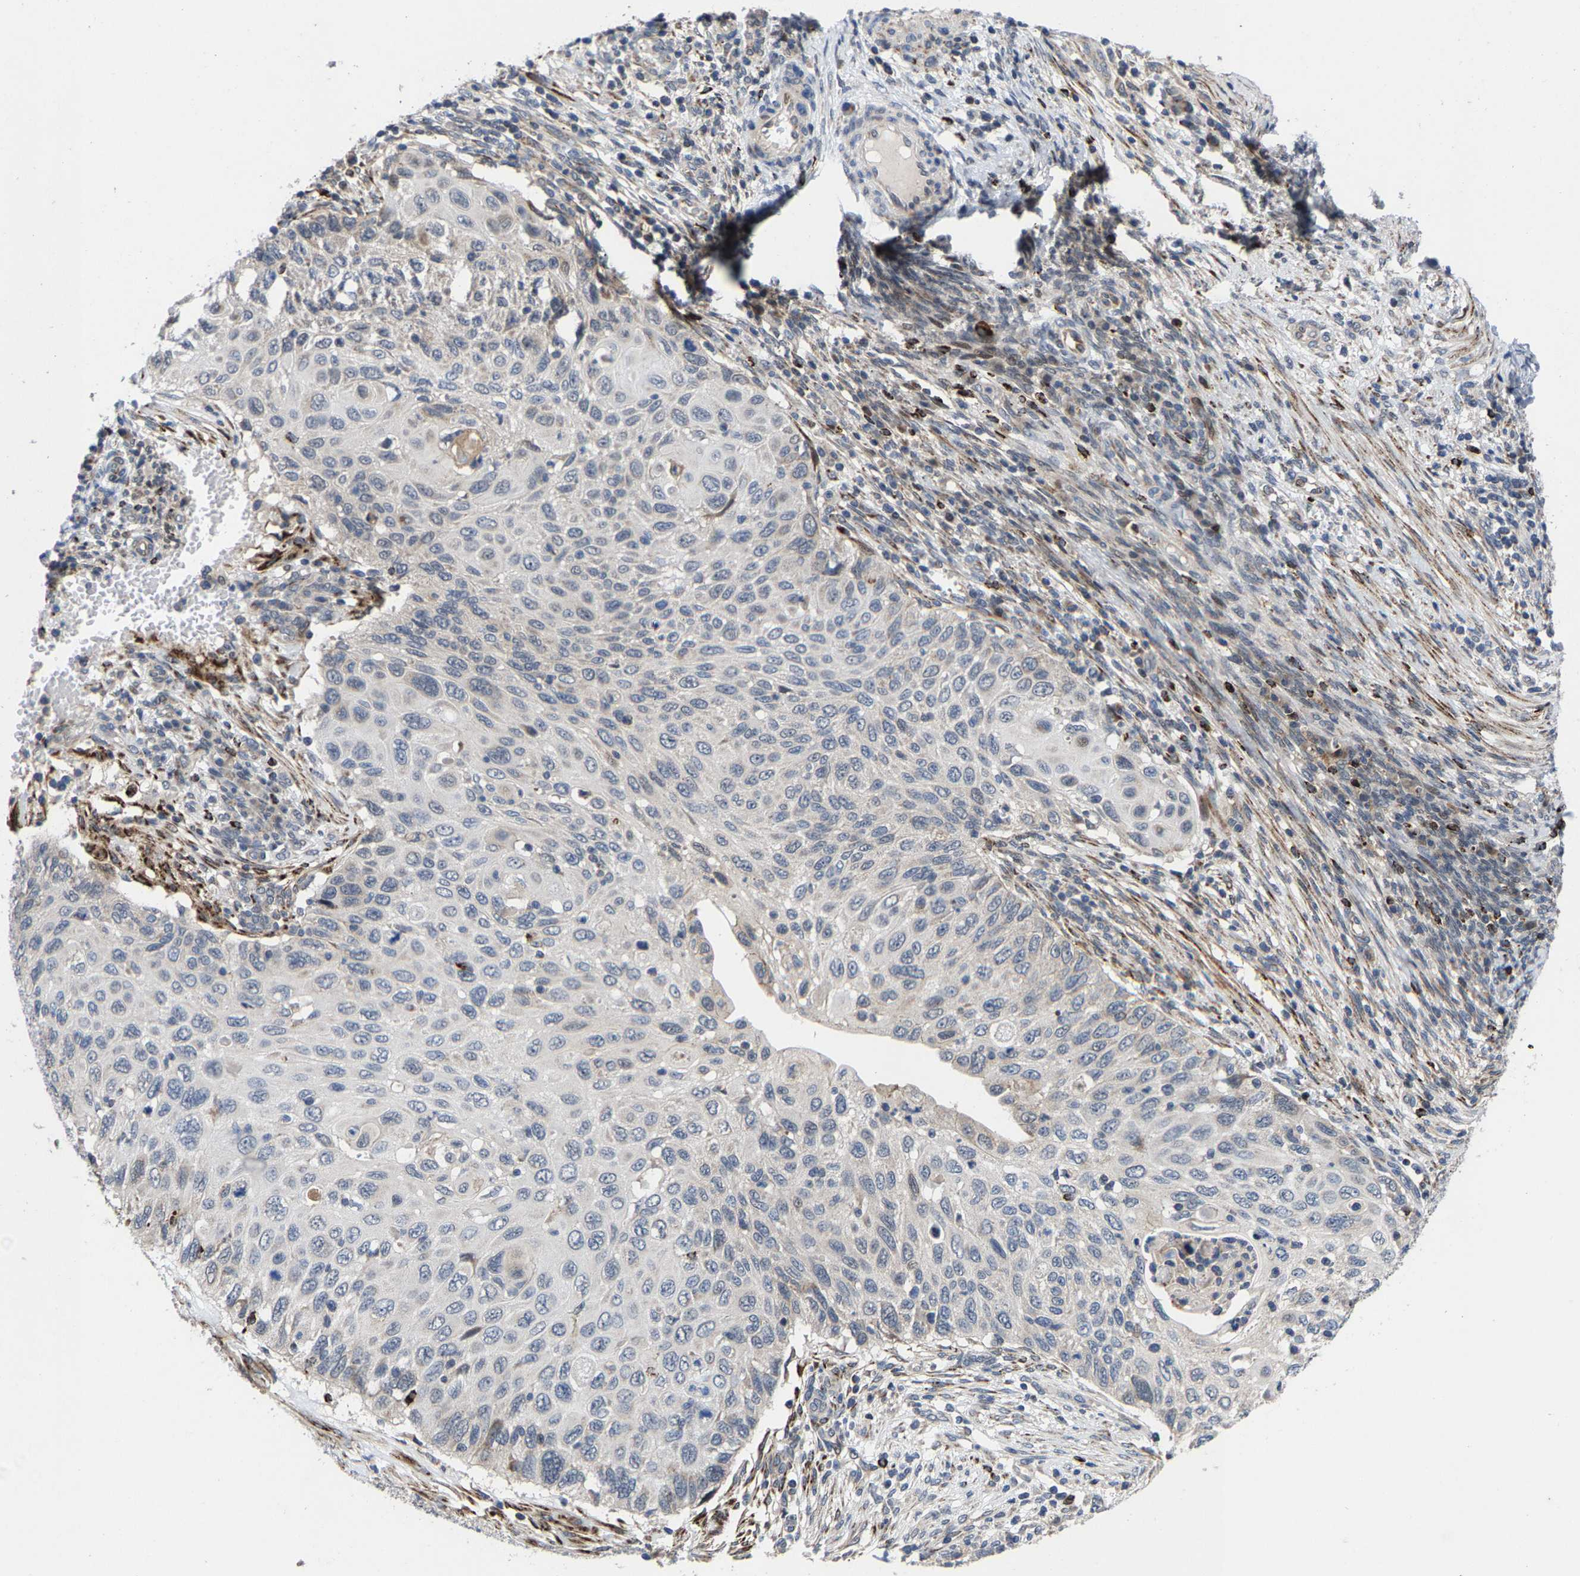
{"staining": {"intensity": "negative", "quantity": "none", "location": "none"}, "tissue": "cervical cancer", "cell_type": "Tumor cells", "image_type": "cancer", "snomed": [{"axis": "morphology", "description": "Squamous cell carcinoma, NOS"}, {"axis": "topography", "description": "Cervix"}], "caption": "IHC micrograph of neoplastic tissue: cervical cancer (squamous cell carcinoma) stained with DAB exhibits no significant protein positivity in tumor cells.", "gene": "TDRKH", "patient": {"sex": "female", "age": 70}}